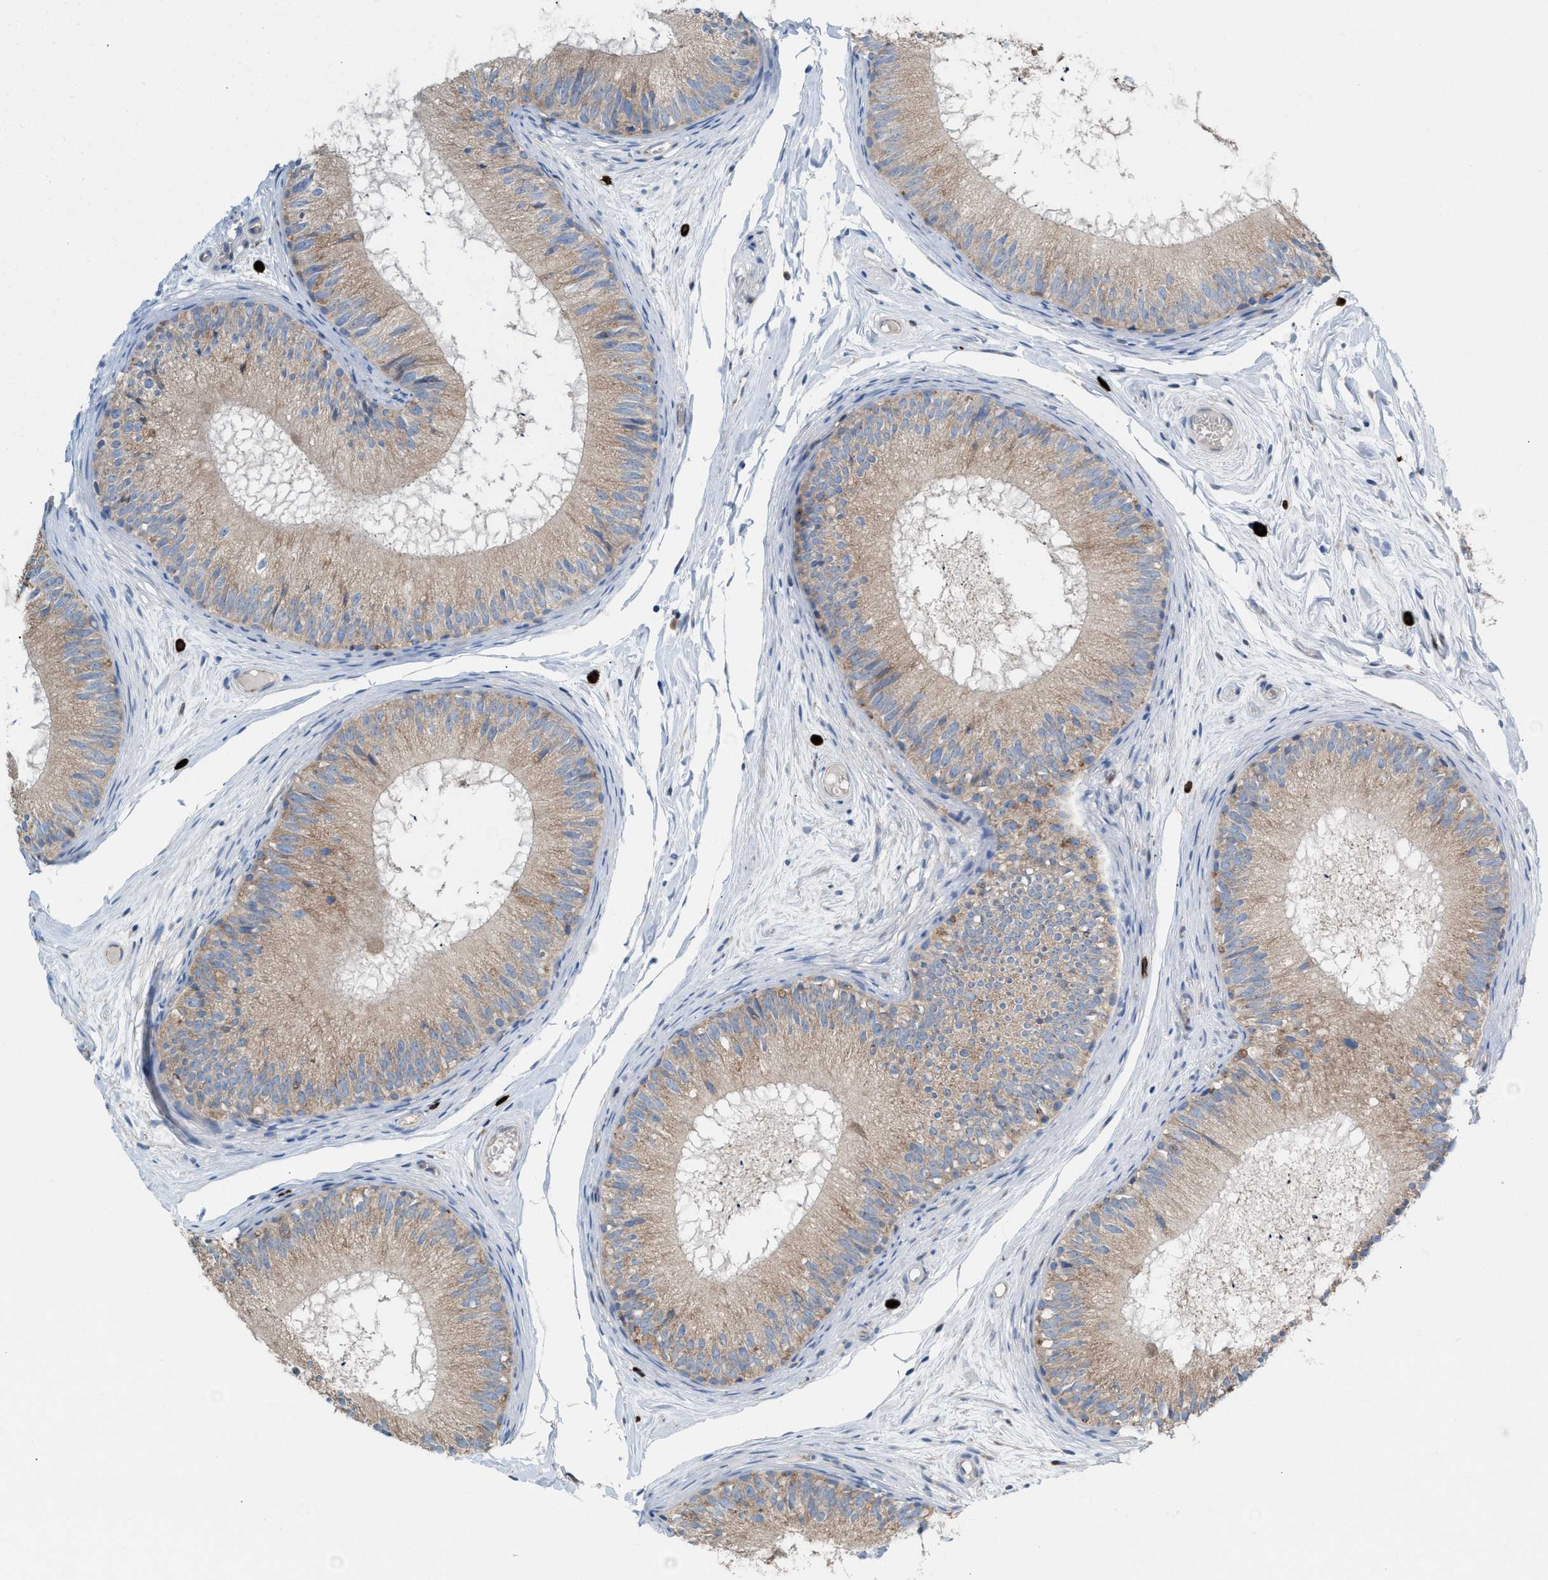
{"staining": {"intensity": "weak", "quantity": ">75%", "location": "cytoplasmic/membranous"}, "tissue": "epididymis", "cell_type": "Glandular cells", "image_type": "normal", "snomed": [{"axis": "morphology", "description": "Normal tissue, NOS"}, {"axis": "topography", "description": "Epididymis"}], "caption": "A micrograph of epididymis stained for a protein reveals weak cytoplasmic/membranous brown staining in glandular cells.", "gene": "NYAP1", "patient": {"sex": "male", "age": 46}}